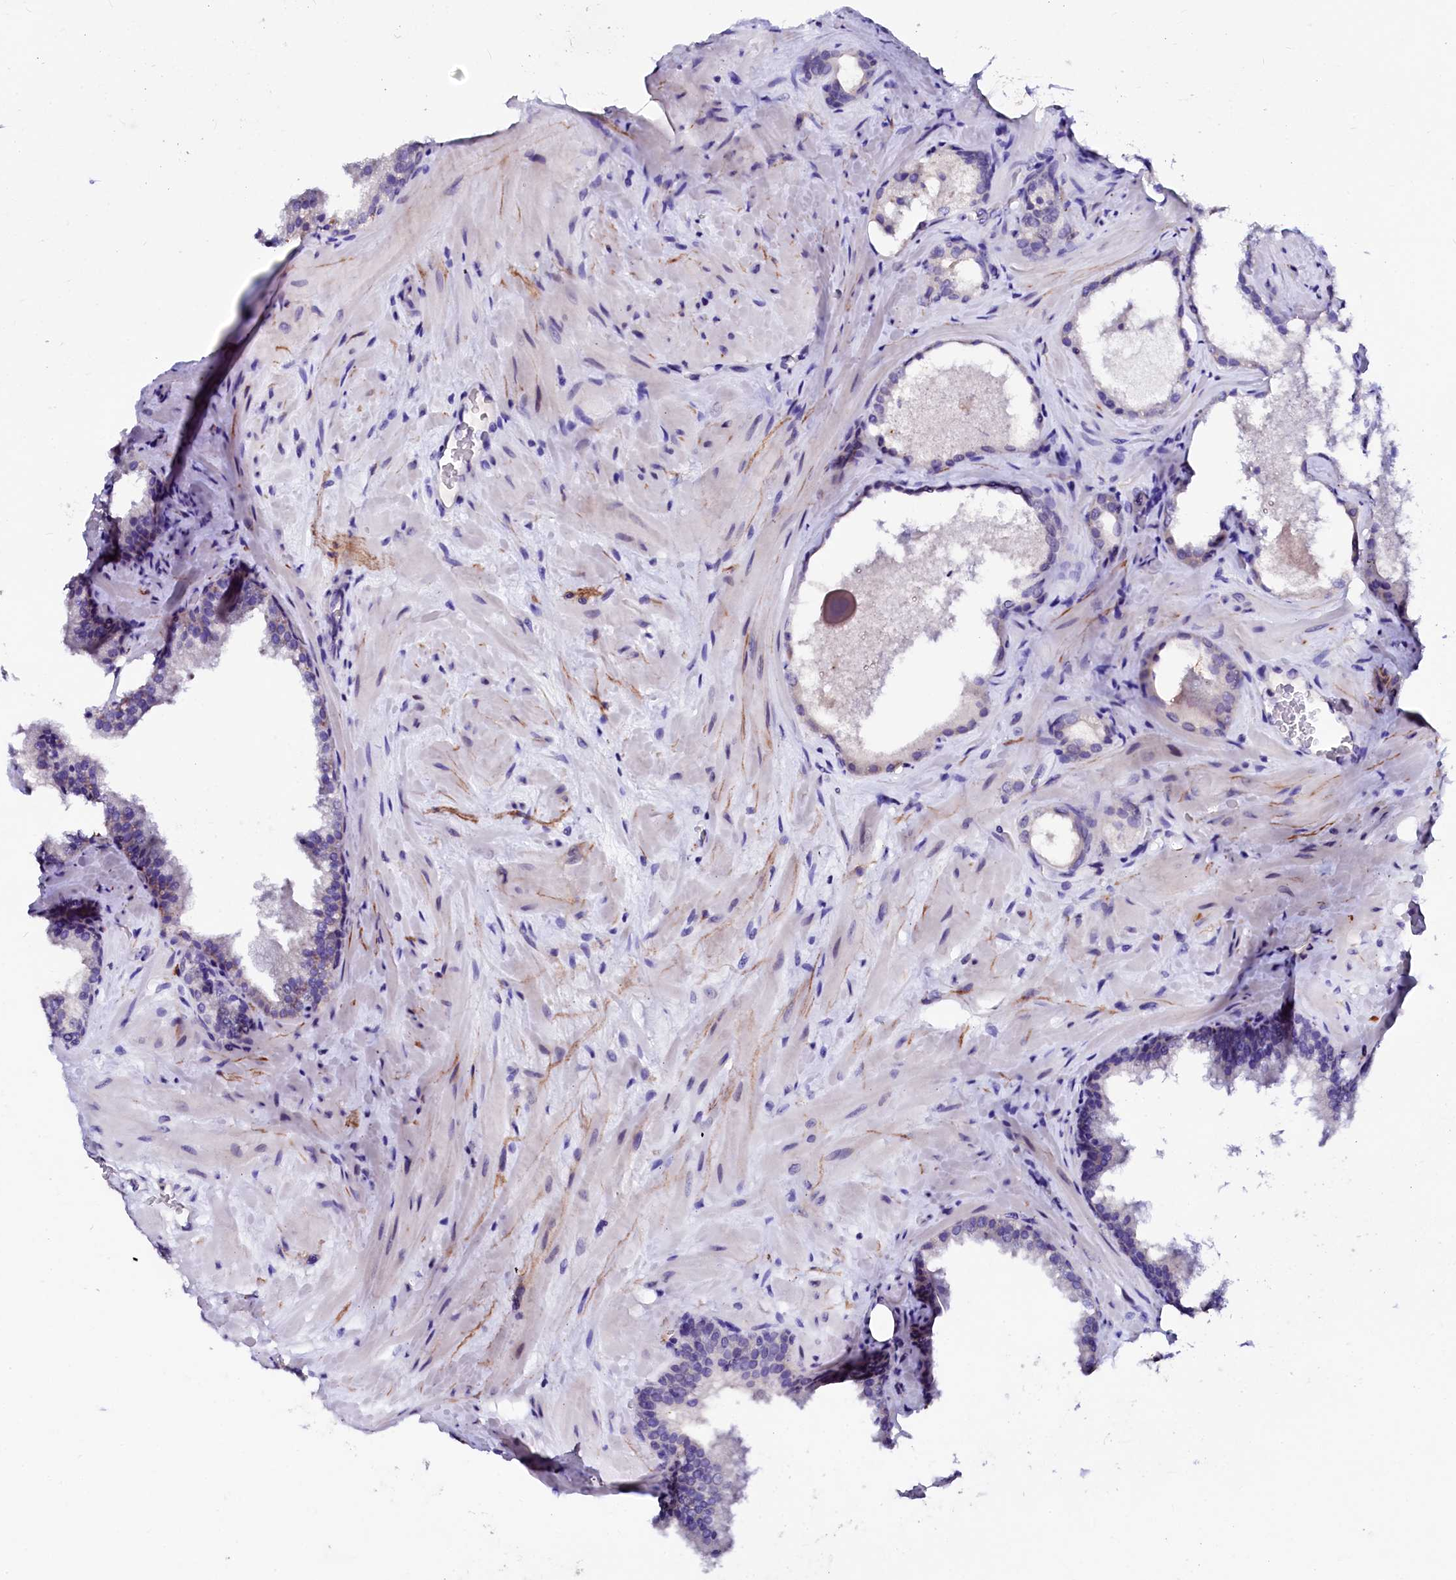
{"staining": {"intensity": "negative", "quantity": "none", "location": "none"}, "tissue": "prostate cancer", "cell_type": "Tumor cells", "image_type": "cancer", "snomed": [{"axis": "morphology", "description": "Adenocarcinoma, High grade"}, {"axis": "topography", "description": "Prostate"}], "caption": "High magnification brightfield microscopy of prostate cancer stained with DAB (brown) and counterstained with hematoxylin (blue): tumor cells show no significant positivity. (DAB (3,3'-diaminobenzidine) immunohistochemistry (IHC) visualized using brightfield microscopy, high magnification).", "gene": "NALF1", "patient": {"sex": "male", "age": 64}}